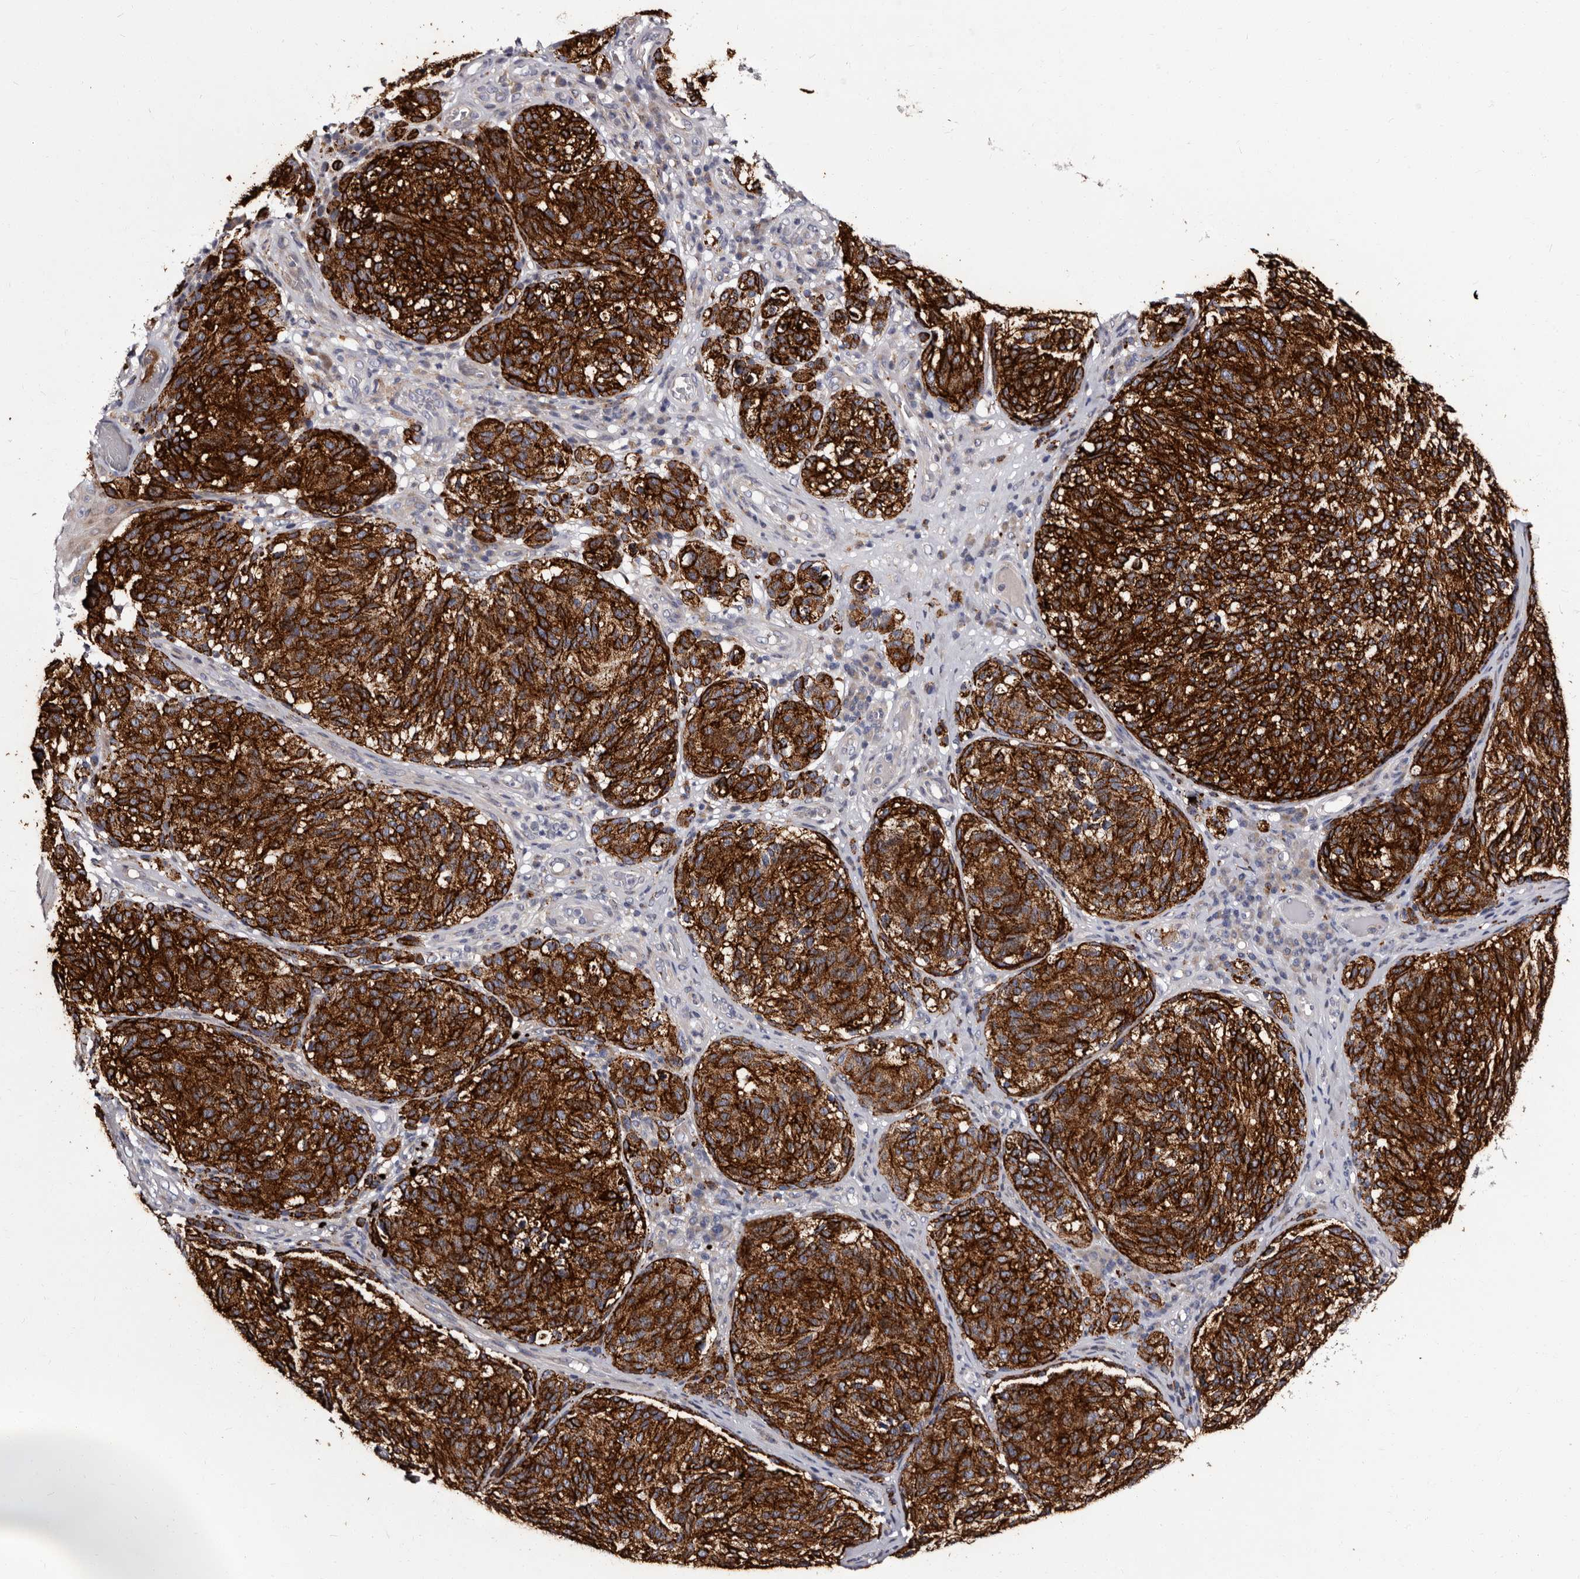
{"staining": {"intensity": "strong", "quantity": ">75%", "location": "cytoplasmic/membranous"}, "tissue": "melanoma", "cell_type": "Tumor cells", "image_type": "cancer", "snomed": [{"axis": "morphology", "description": "Malignant melanoma, NOS"}, {"axis": "topography", "description": "Skin"}], "caption": "A high amount of strong cytoplasmic/membranous positivity is appreciated in approximately >75% of tumor cells in melanoma tissue.", "gene": "AUNIP", "patient": {"sex": "female", "age": 73}}